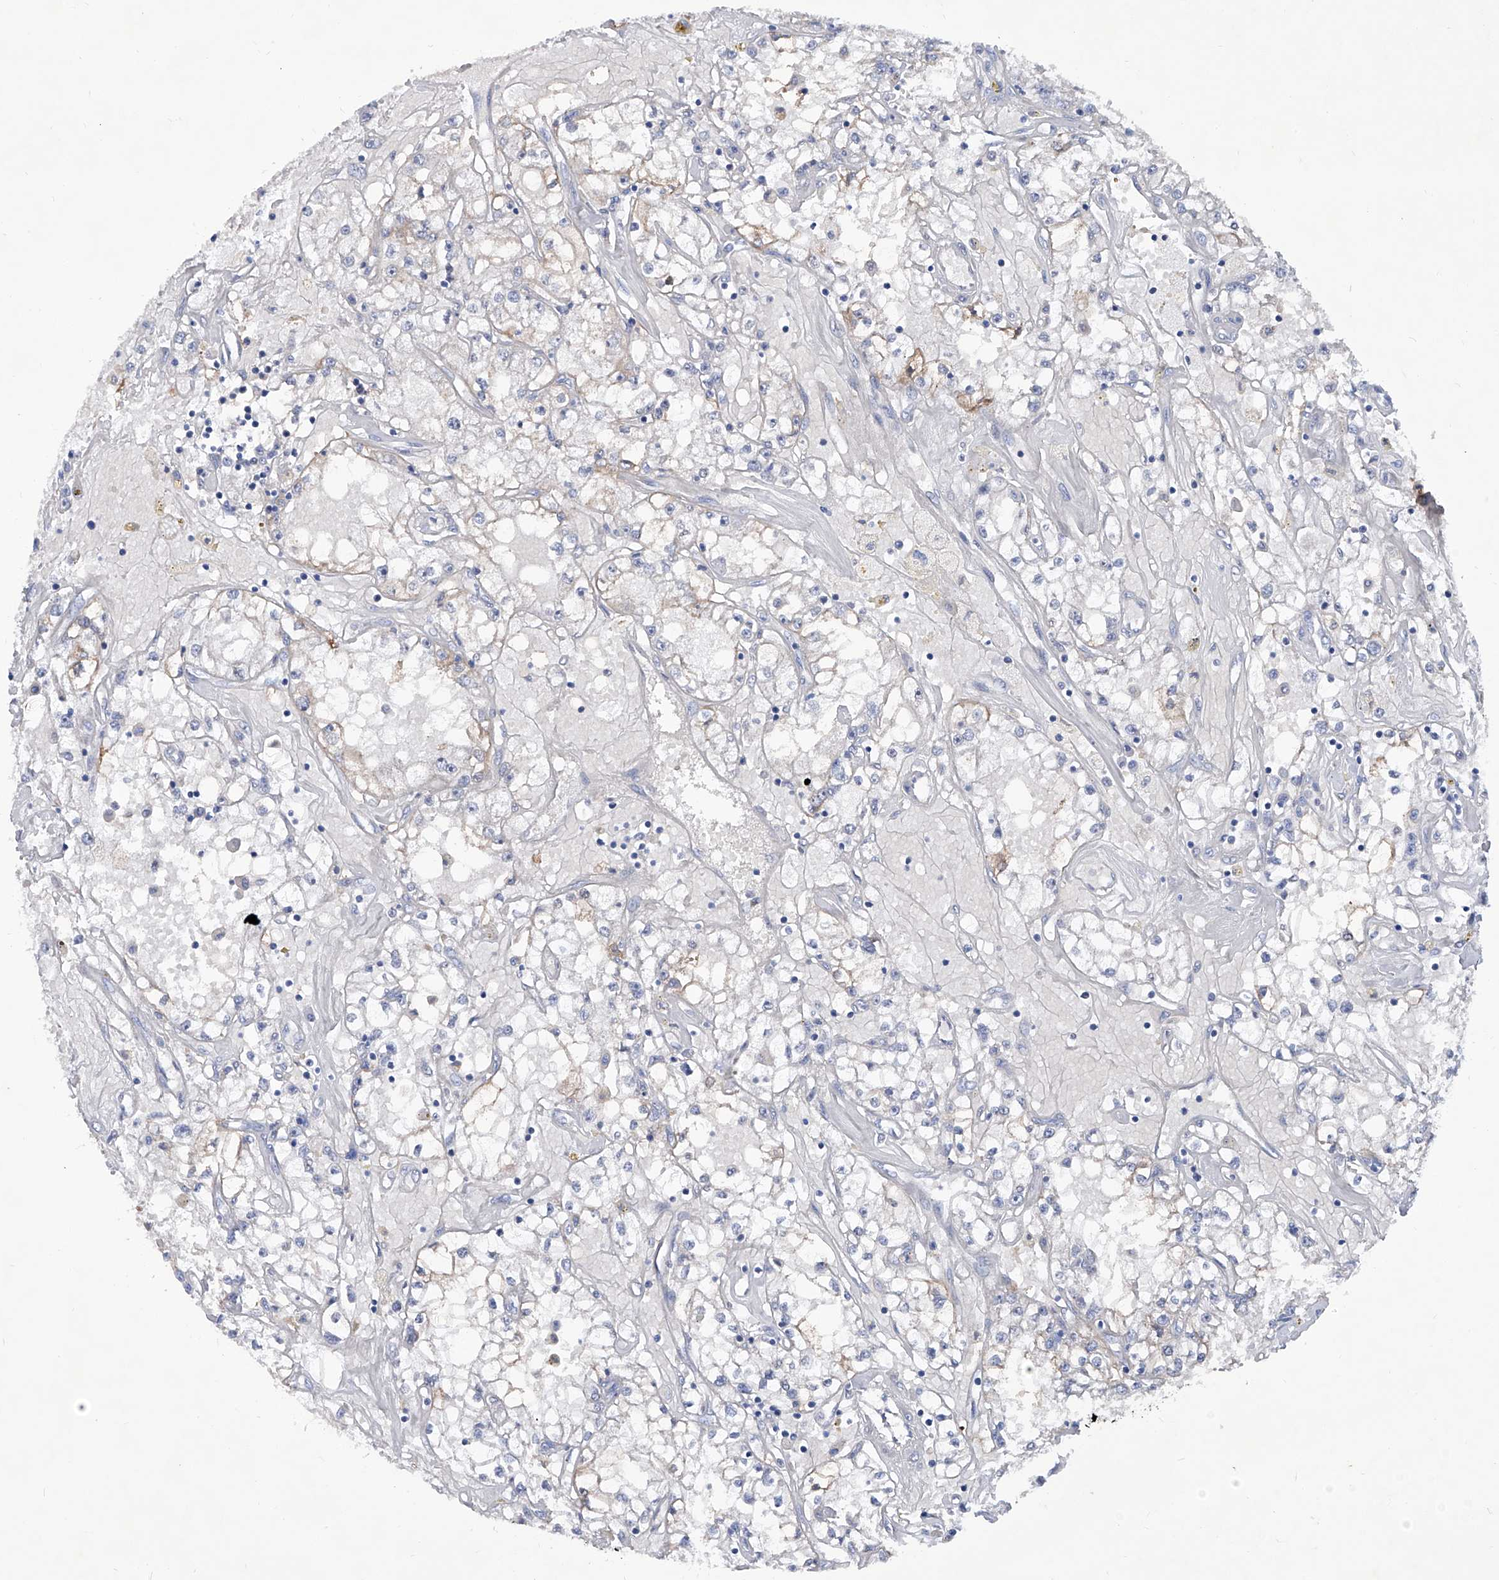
{"staining": {"intensity": "negative", "quantity": "none", "location": "none"}, "tissue": "renal cancer", "cell_type": "Tumor cells", "image_type": "cancer", "snomed": [{"axis": "morphology", "description": "Adenocarcinoma, NOS"}, {"axis": "topography", "description": "Kidney"}], "caption": "Image shows no protein expression in tumor cells of renal cancer (adenocarcinoma) tissue.", "gene": "KLHL17", "patient": {"sex": "male", "age": 56}}